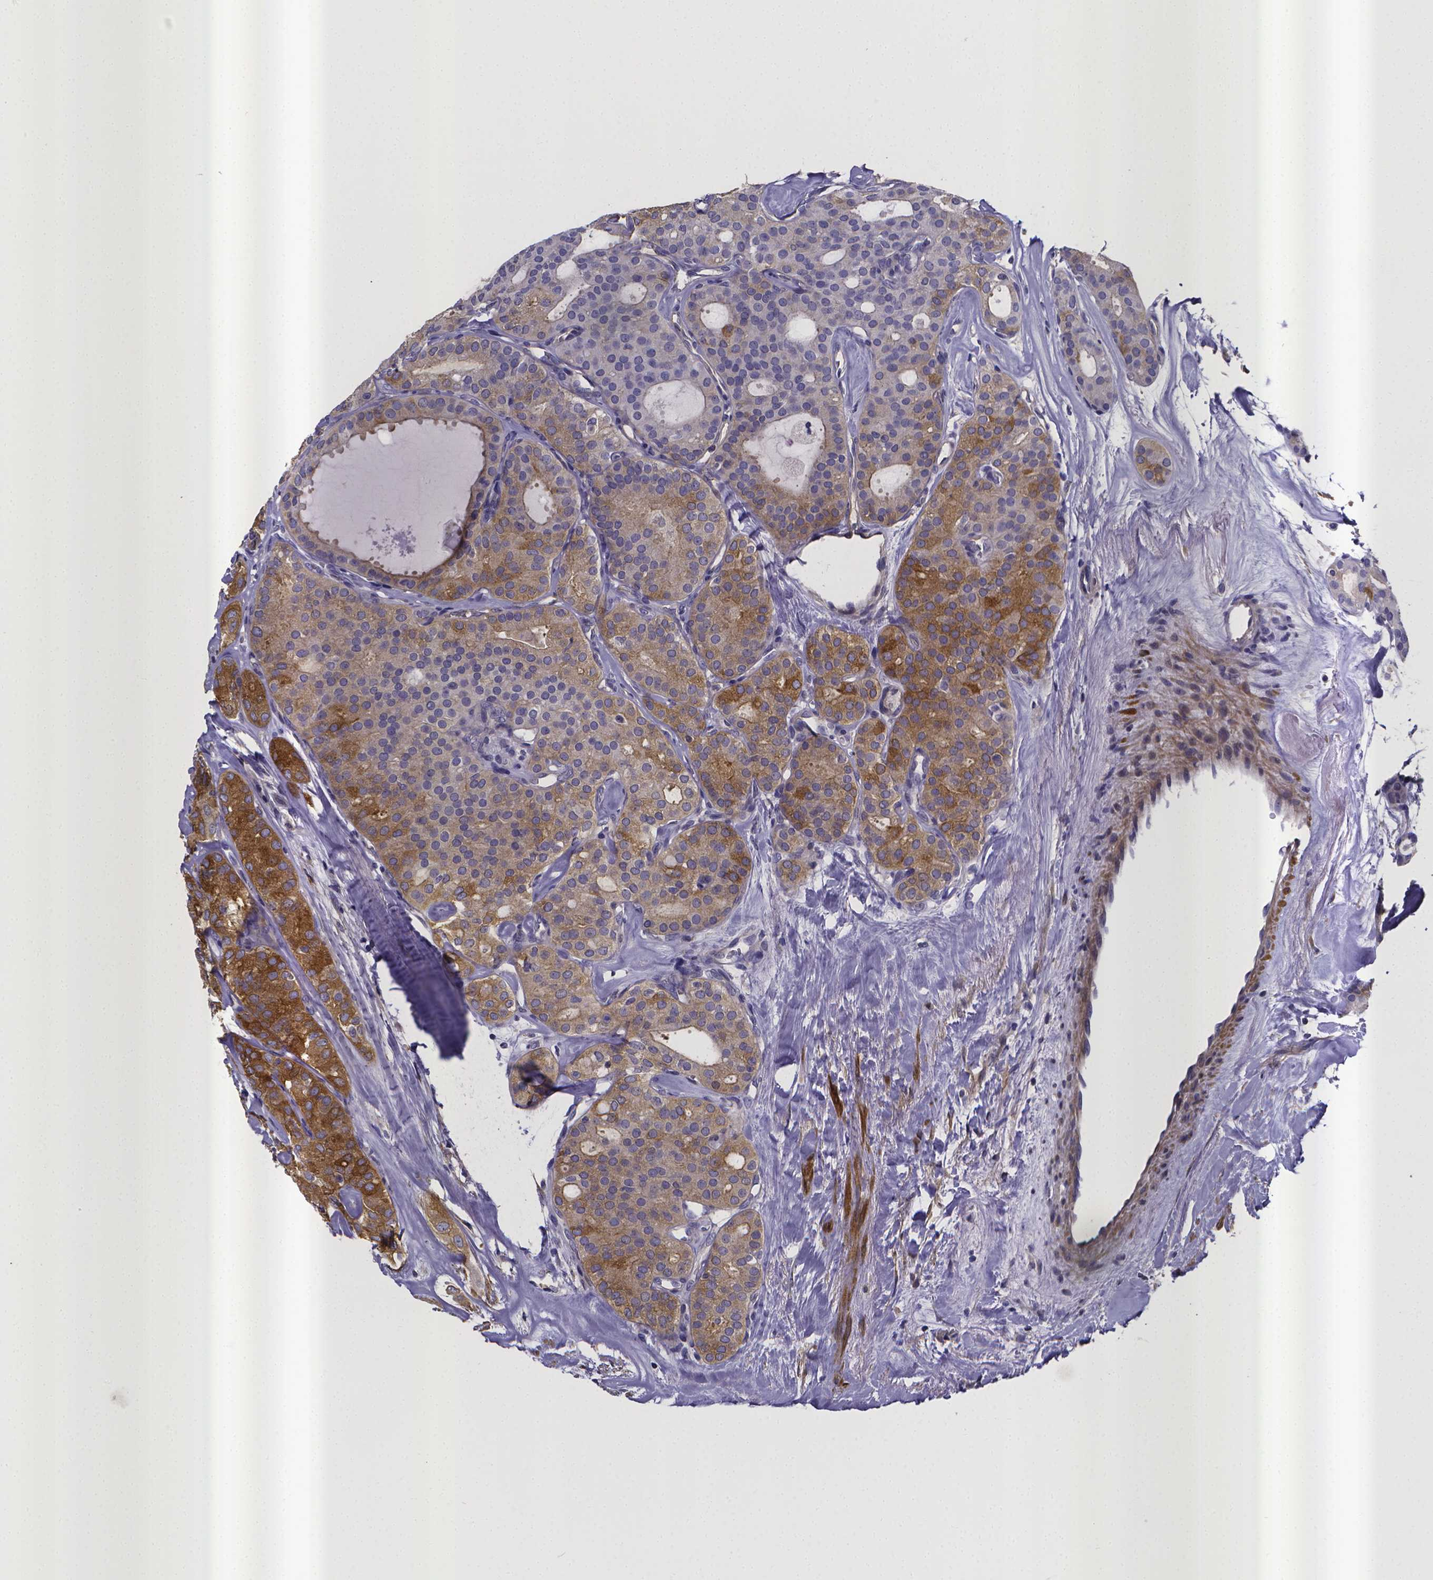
{"staining": {"intensity": "strong", "quantity": "<25%", "location": "cytoplasmic/membranous"}, "tissue": "thyroid cancer", "cell_type": "Tumor cells", "image_type": "cancer", "snomed": [{"axis": "morphology", "description": "Follicular adenoma carcinoma, NOS"}, {"axis": "topography", "description": "Thyroid gland"}], "caption": "This micrograph demonstrates thyroid cancer (follicular adenoma carcinoma) stained with IHC to label a protein in brown. The cytoplasmic/membranous of tumor cells show strong positivity for the protein. Nuclei are counter-stained blue.", "gene": "RERG", "patient": {"sex": "male", "age": 75}}